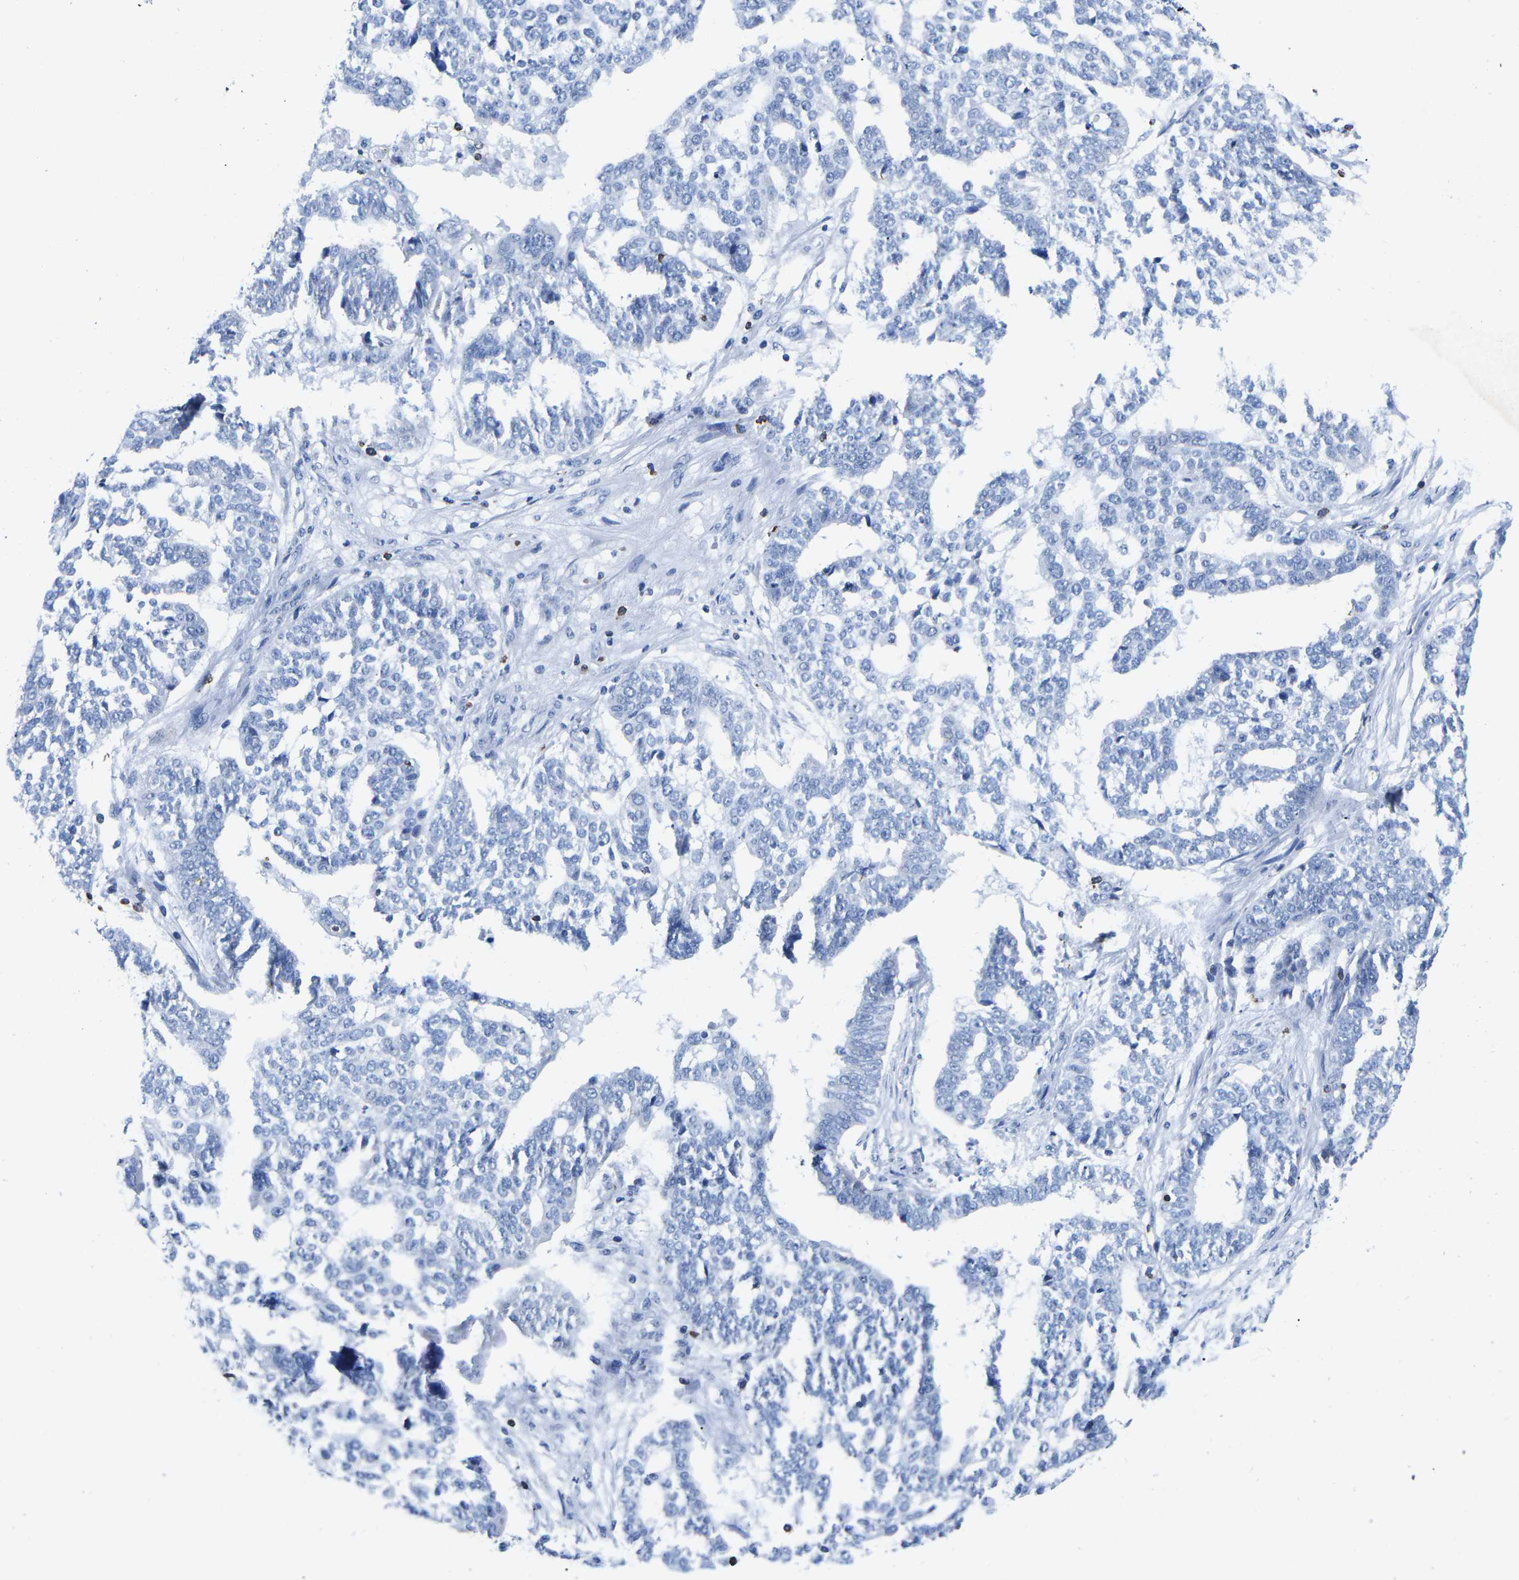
{"staining": {"intensity": "negative", "quantity": "none", "location": "none"}, "tissue": "ovarian cancer", "cell_type": "Tumor cells", "image_type": "cancer", "snomed": [{"axis": "morphology", "description": "Cystadenocarcinoma, serous, NOS"}, {"axis": "topography", "description": "Ovary"}], "caption": "DAB immunohistochemical staining of serous cystadenocarcinoma (ovarian) demonstrates no significant positivity in tumor cells. The staining was performed using DAB (3,3'-diaminobenzidine) to visualize the protein expression in brown, while the nuclei were stained in blue with hematoxylin (Magnification: 20x).", "gene": "CTSW", "patient": {"sex": "female", "age": 59}}